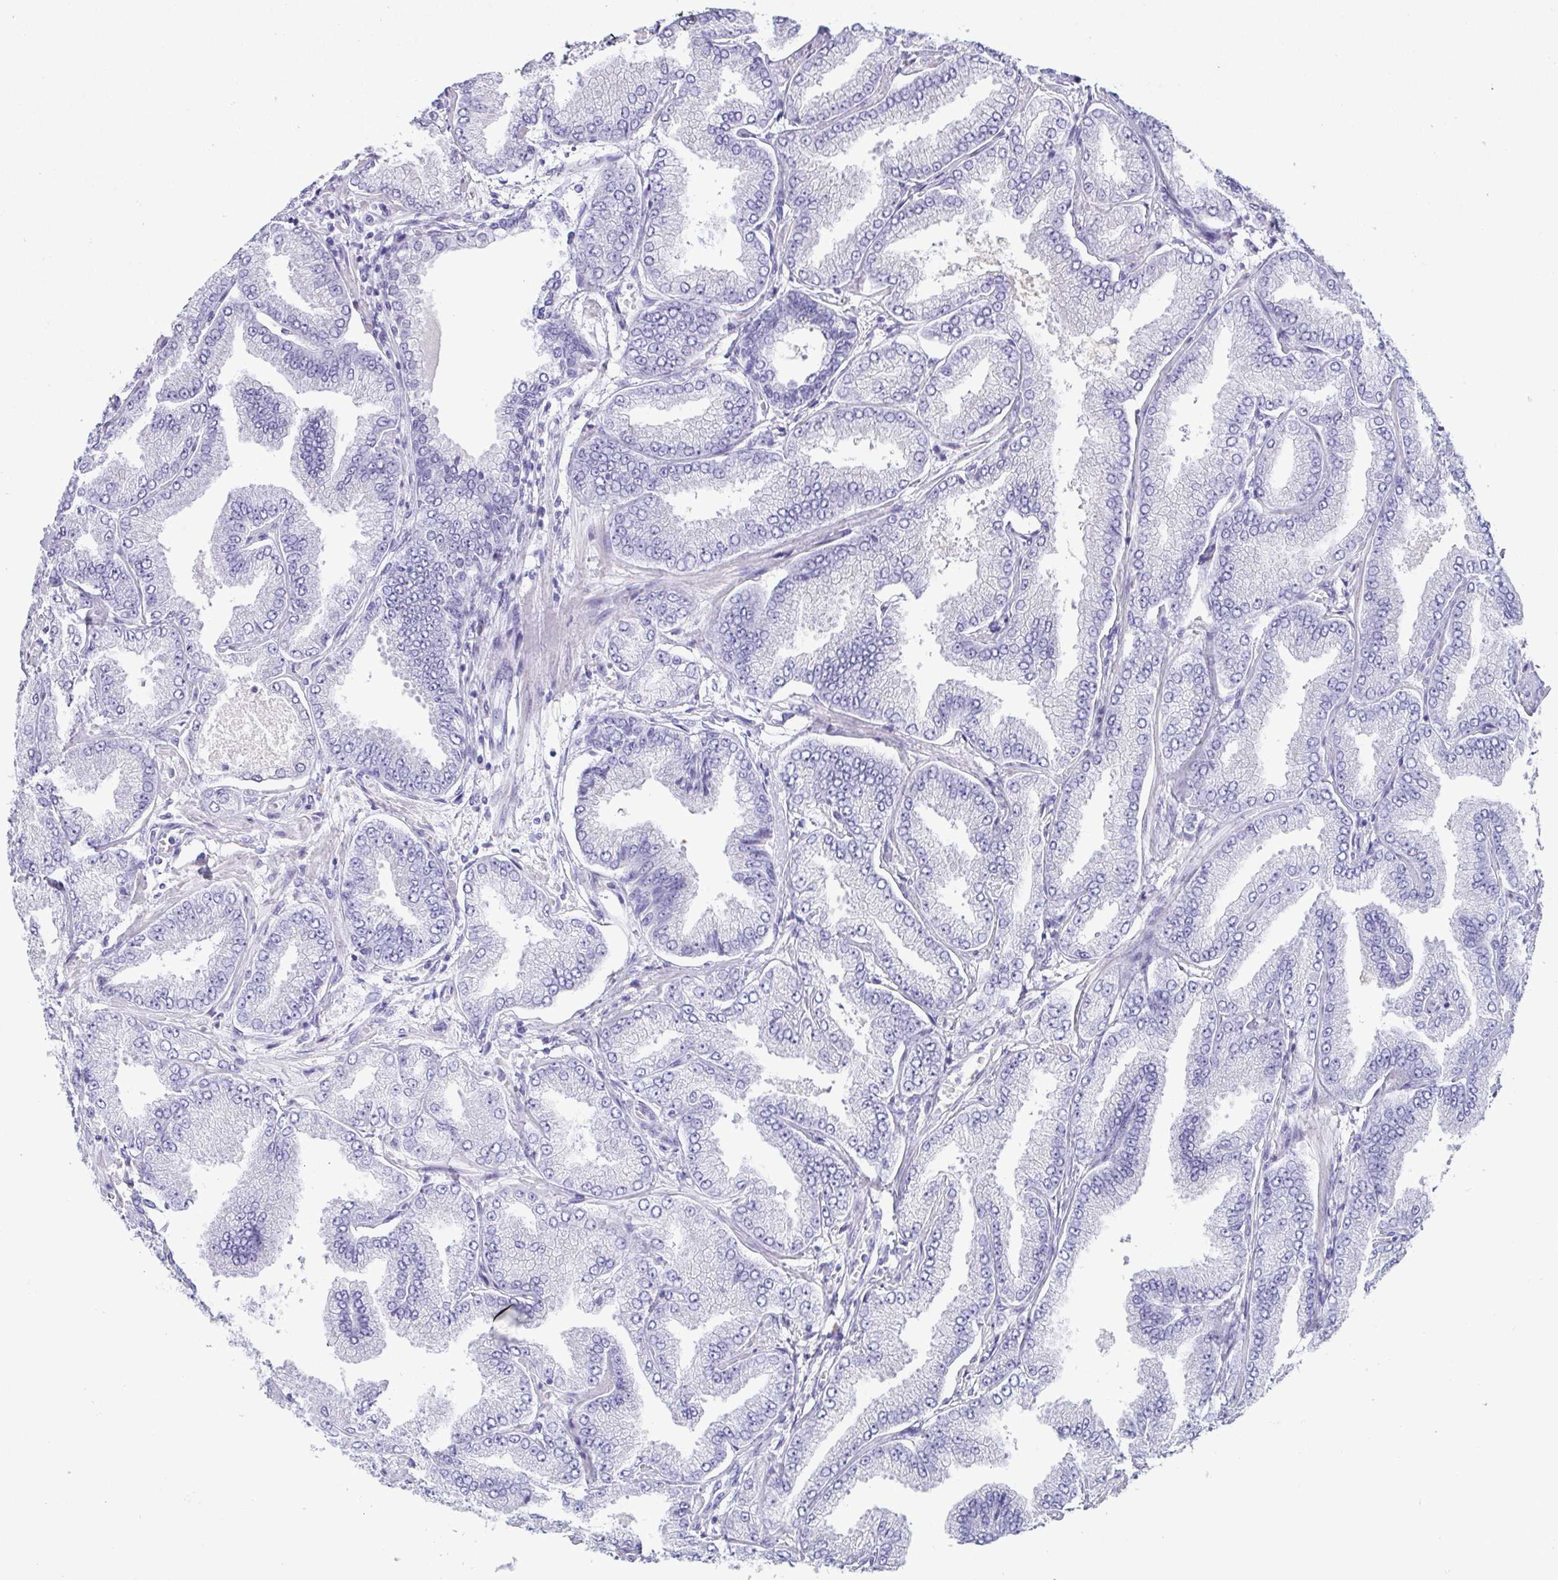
{"staining": {"intensity": "negative", "quantity": "none", "location": "none"}, "tissue": "prostate cancer", "cell_type": "Tumor cells", "image_type": "cancer", "snomed": [{"axis": "morphology", "description": "Adenocarcinoma, Low grade"}, {"axis": "topography", "description": "Prostate"}], "caption": "DAB immunohistochemical staining of human prostate cancer exhibits no significant expression in tumor cells.", "gene": "TEX19", "patient": {"sex": "male", "age": 55}}